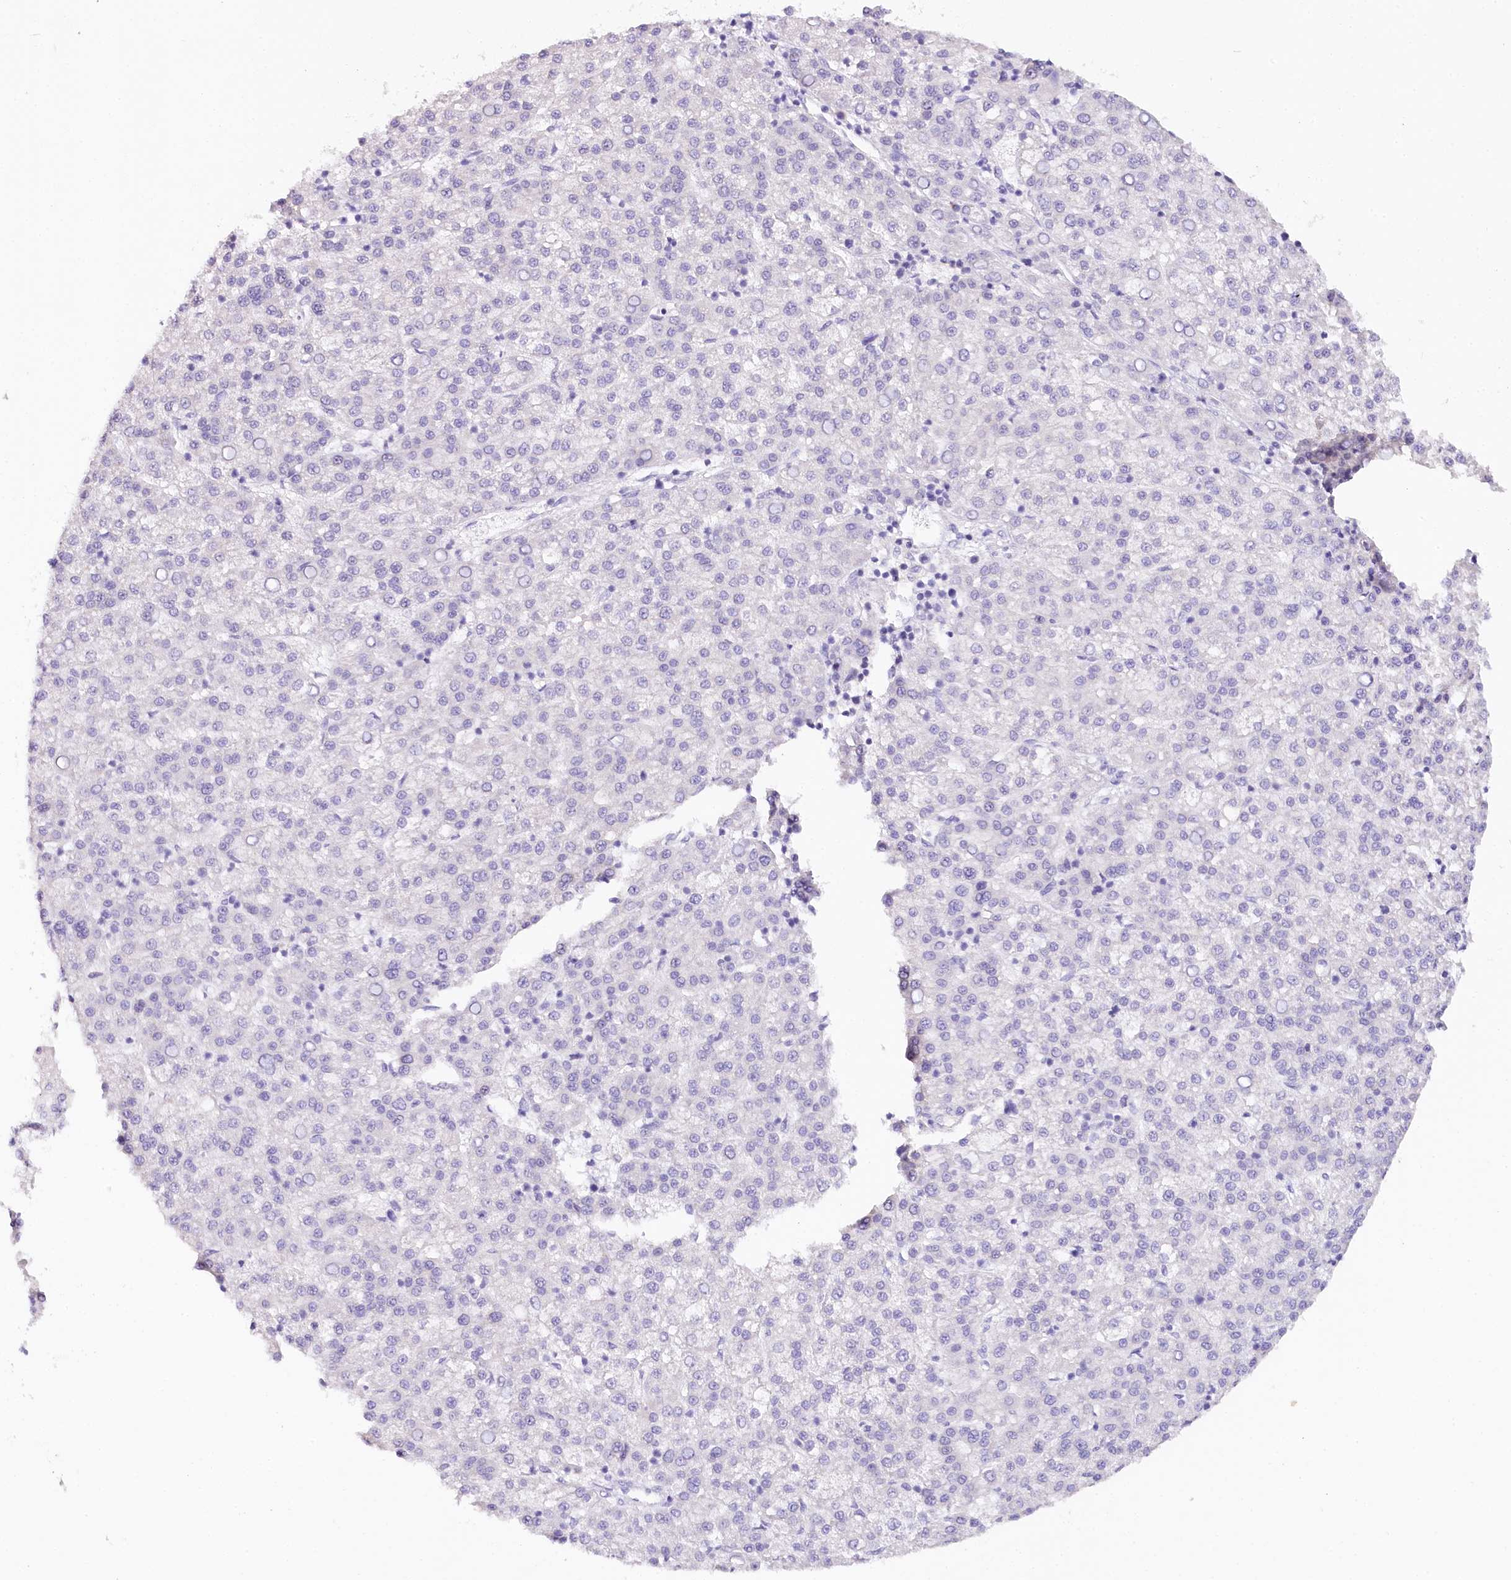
{"staining": {"intensity": "negative", "quantity": "none", "location": "none"}, "tissue": "liver cancer", "cell_type": "Tumor cells", "image_type": "cancer", "snomed": [{"axis": "morphology", "description": "Carcinoma, Hepatocellular, NOS"}, {"axis": "topography", "description": "Liver"}], "caption": "The micrograph exhibits no staining of tumor cells in liver cancer (hepatocellular carcinoma).", "gene": "TP53", "patient": {"sex": "female", "age": 58}}